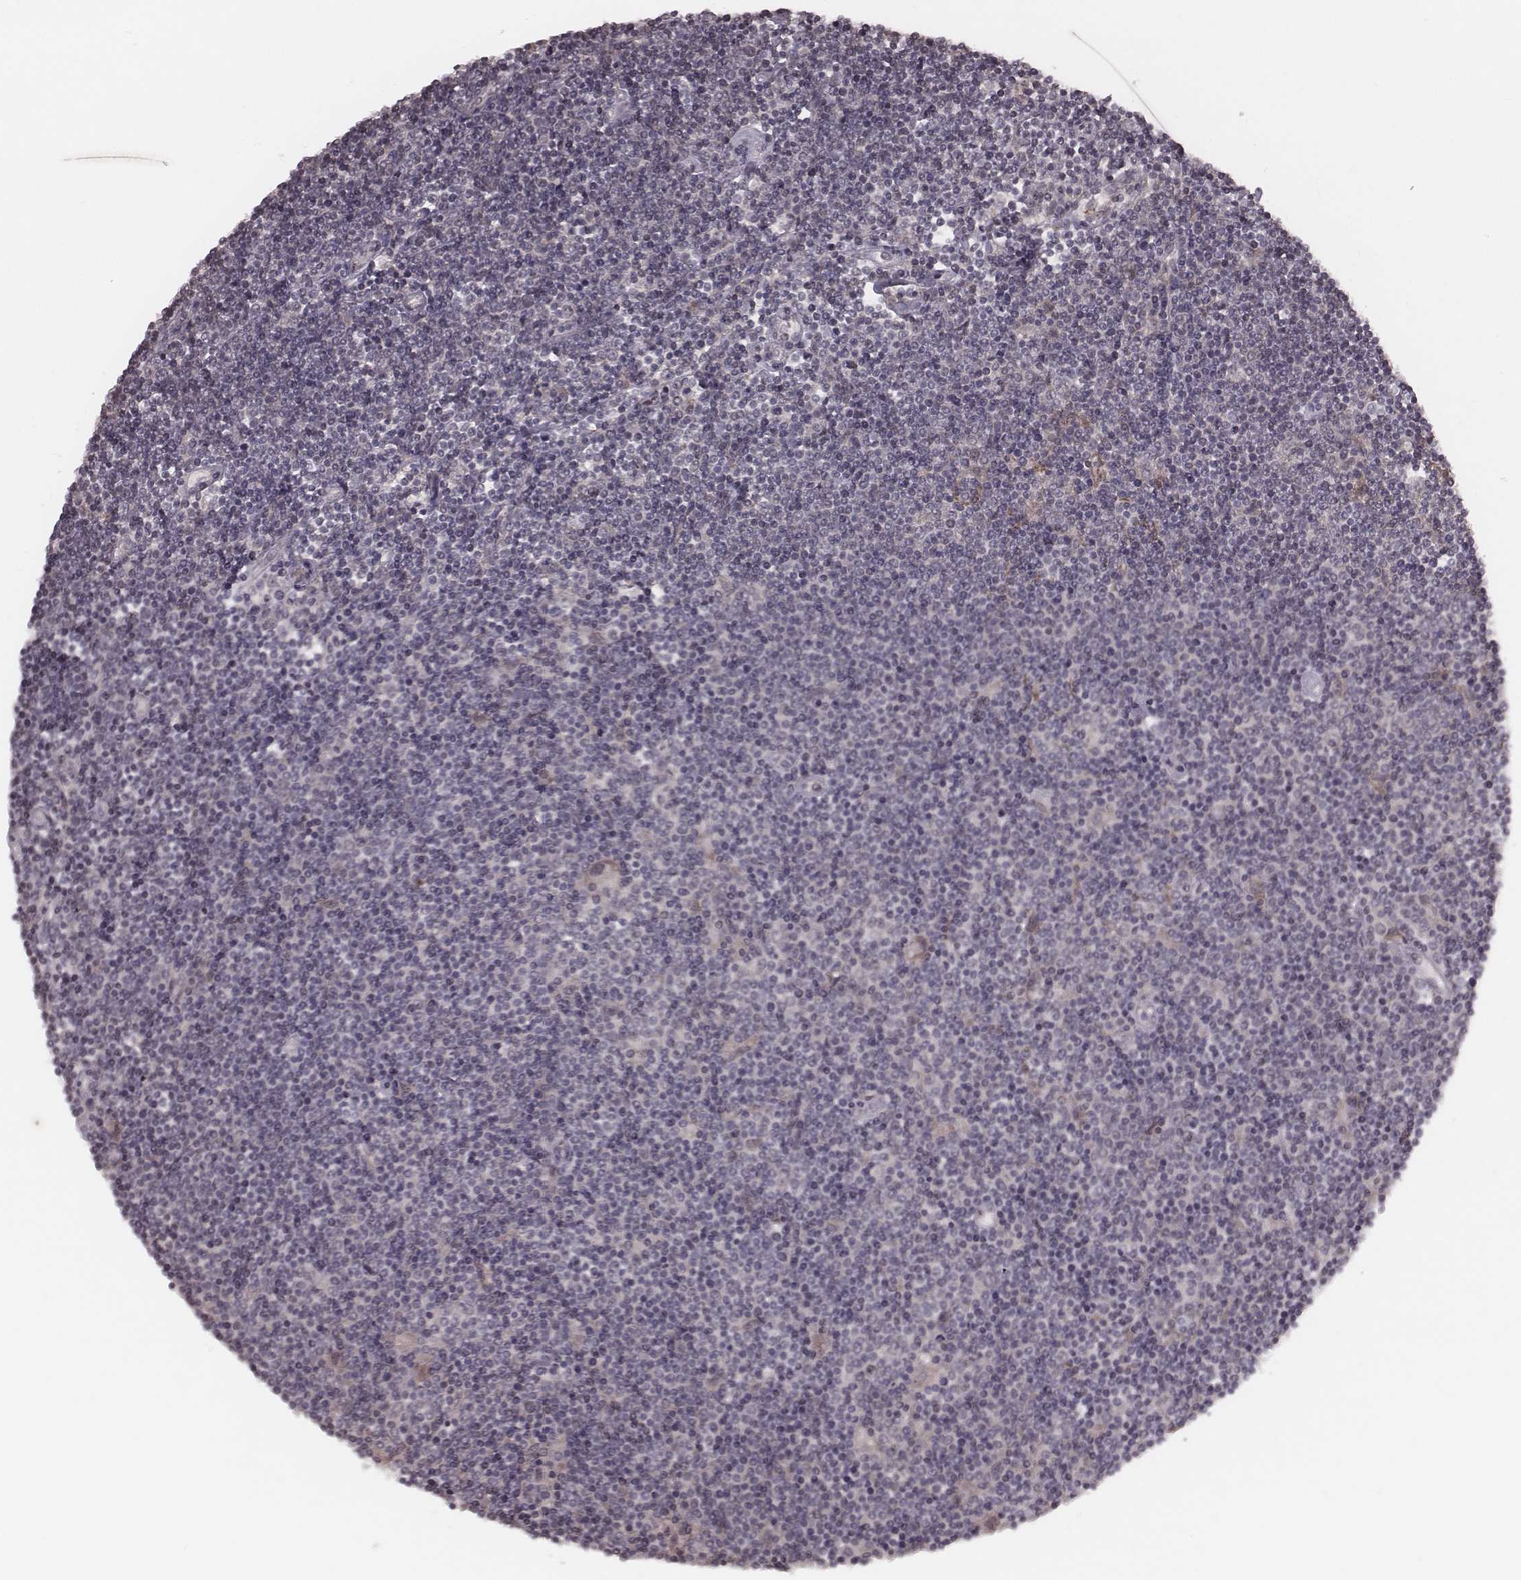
{"staining": {"intensity": "negative", "quantity": "none", "location": "none"}, "tissue": "lymphoma", "cell_type": "Tumor cells", "image_type": "cancer", "snomed": [{"axis": "morphology", "description": "Hodgkin's disease, NOS"}, {"axis": "topography", "description": "Lymph node"}], "caption": "A high-resolution photomicrograph shows immunohistochemistry staining of lymphoma, which reveals no significant positivity in tumor cells.", "gene": "IL5", "patient": {"sex": "male", "age": 40}}